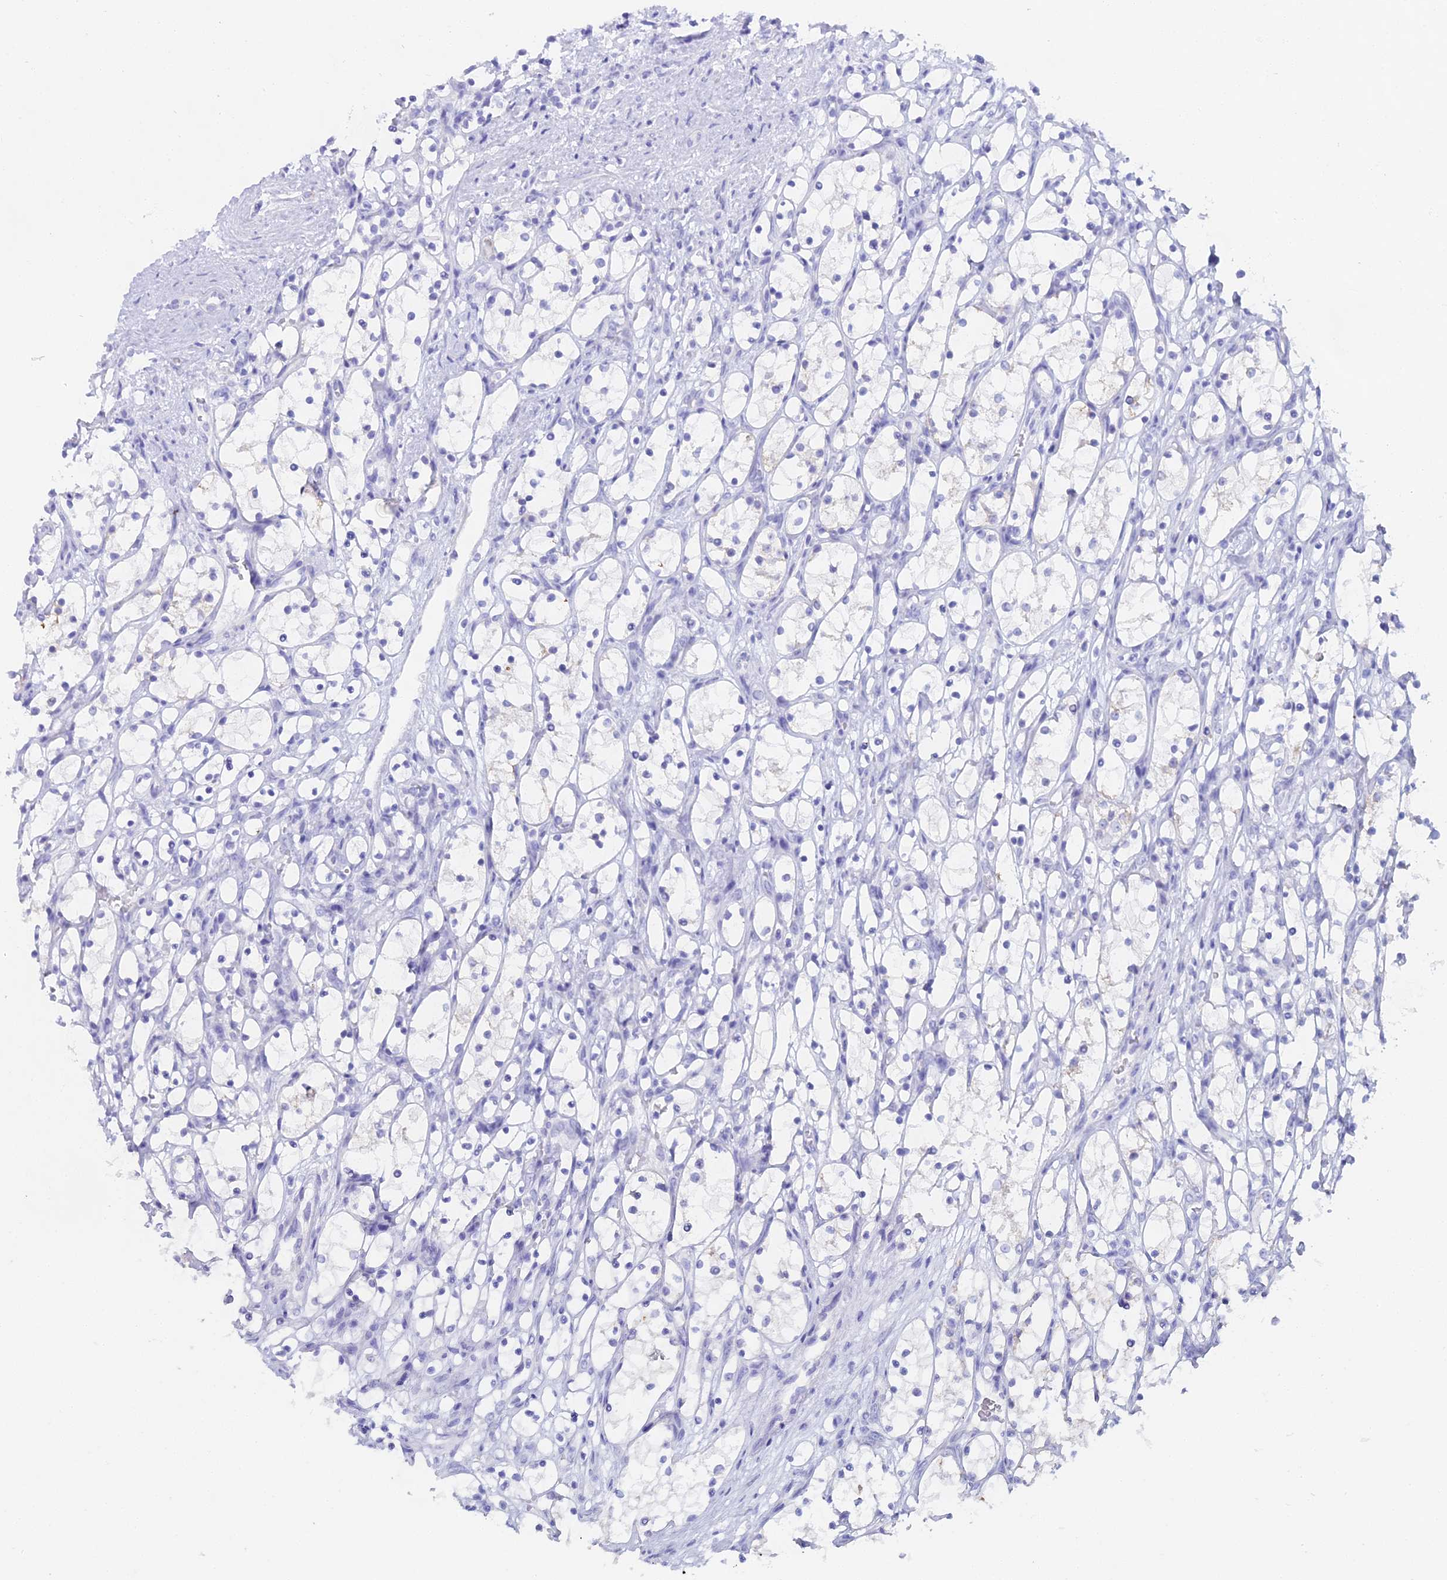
{"staining": {"intensity": "negative", "quantity": "none", "location": "none"}, "tissue": "renal cancer", "cell_type": "Tumor cells", "image_type": "cancer", "snomed": [{"axis": "morphology", "description": "Adenocarcinoma, NOS"}, {"axis": "topography", "description": "Kidney"}], "caption": "Tumor cells are negative for brown protein staining in renal cancer (adenocarcinoma).", "gene": "CGB2", "patient": {"sex": "female", "age": 69}}